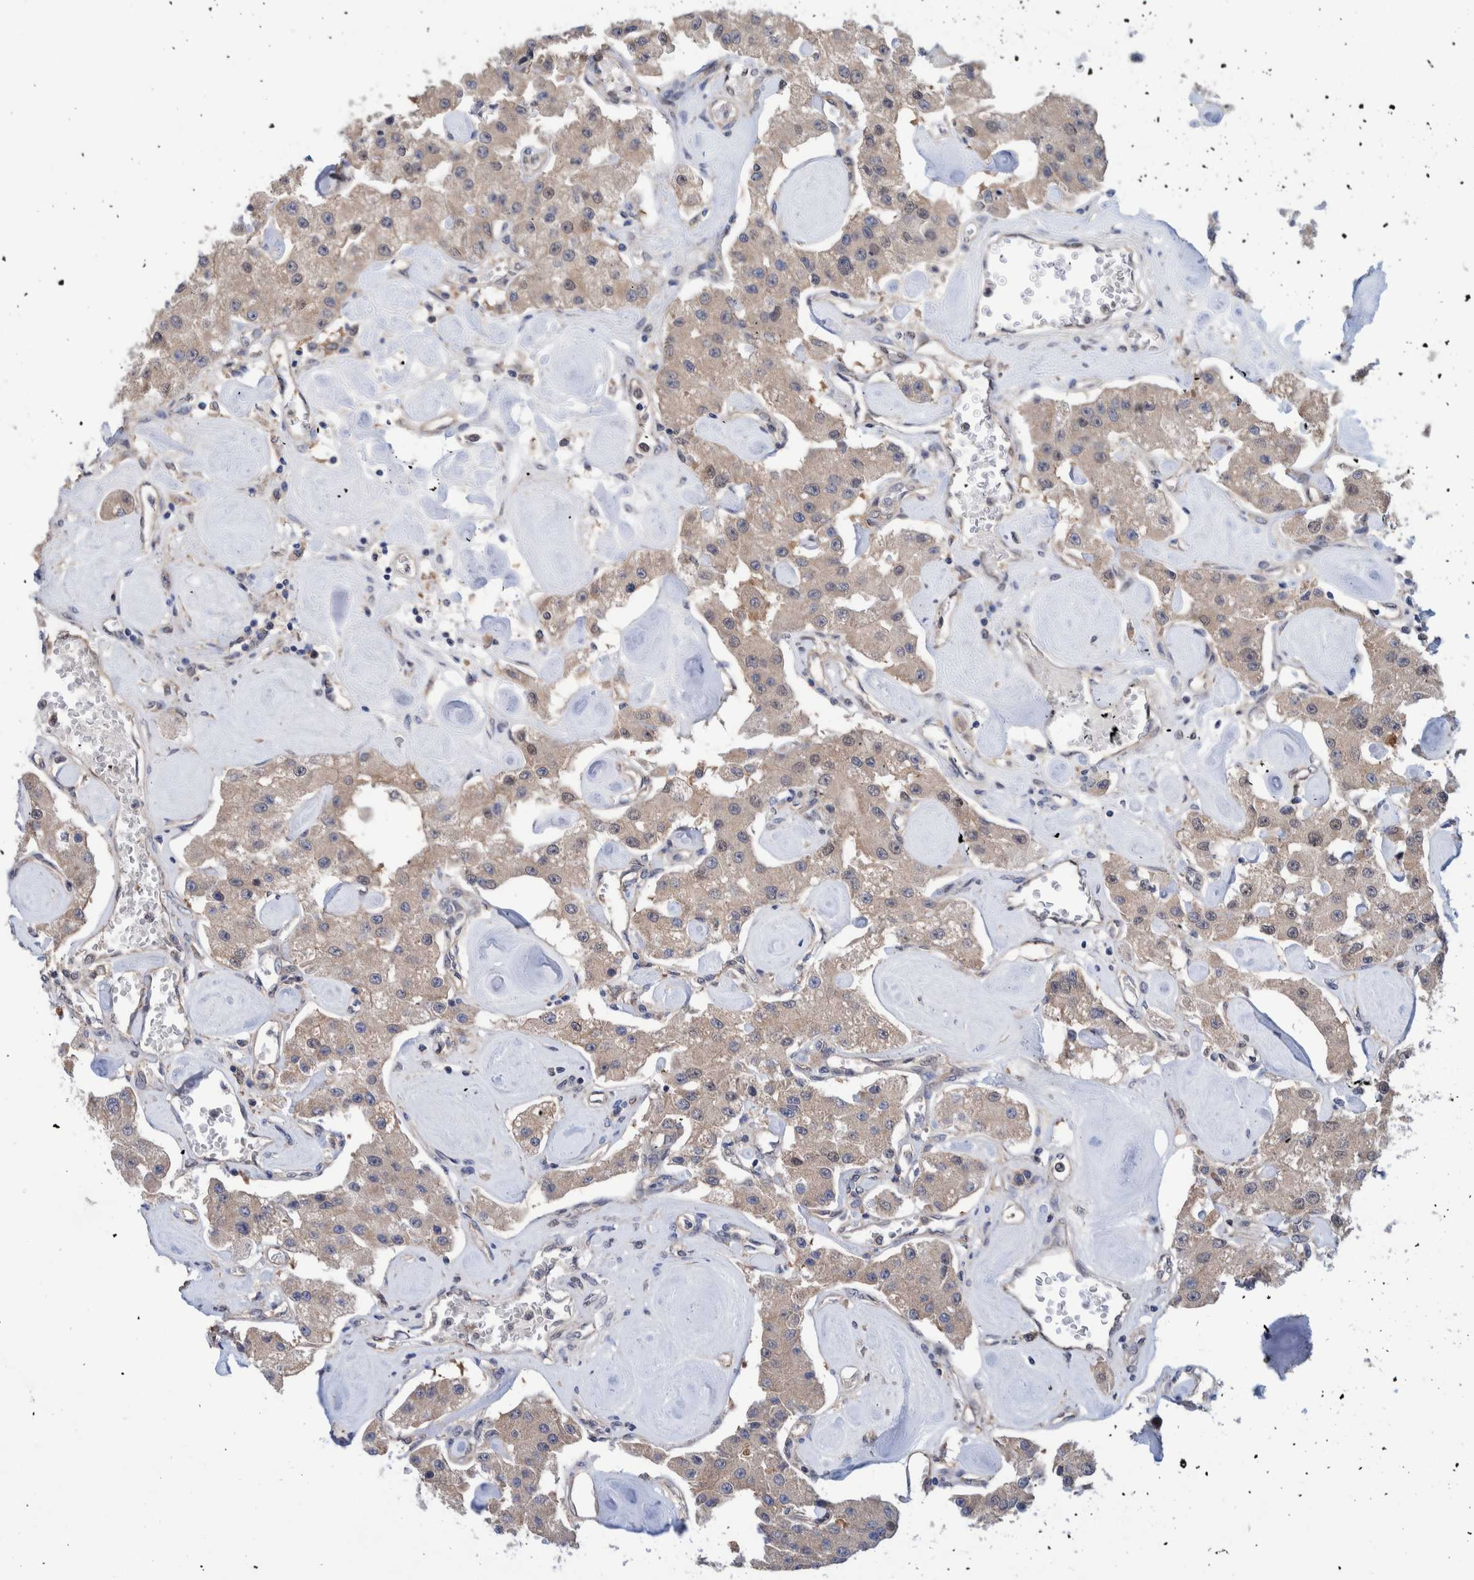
{"staining": {"intensity": "weak", "quantity": ">75%", "location": "cytoplasmic/membranous"}, "tissue": "carcinoid", "cell_type": "Tumor cells", "image_type": "cancer", "snomed": [{"axis": "morphology", "description": "Carcinoid, malignant, NOS"}, {"axis": "topography", "description": "Pancreas"}], "caption": "Carcinoid was stained to show a protein in brown. There is low levels of weak cytoplasmic/membranous staining in approximately >75% of tumor cells.", "gene": "PFAS", "patient": {"sex": "male", "age": 41}}